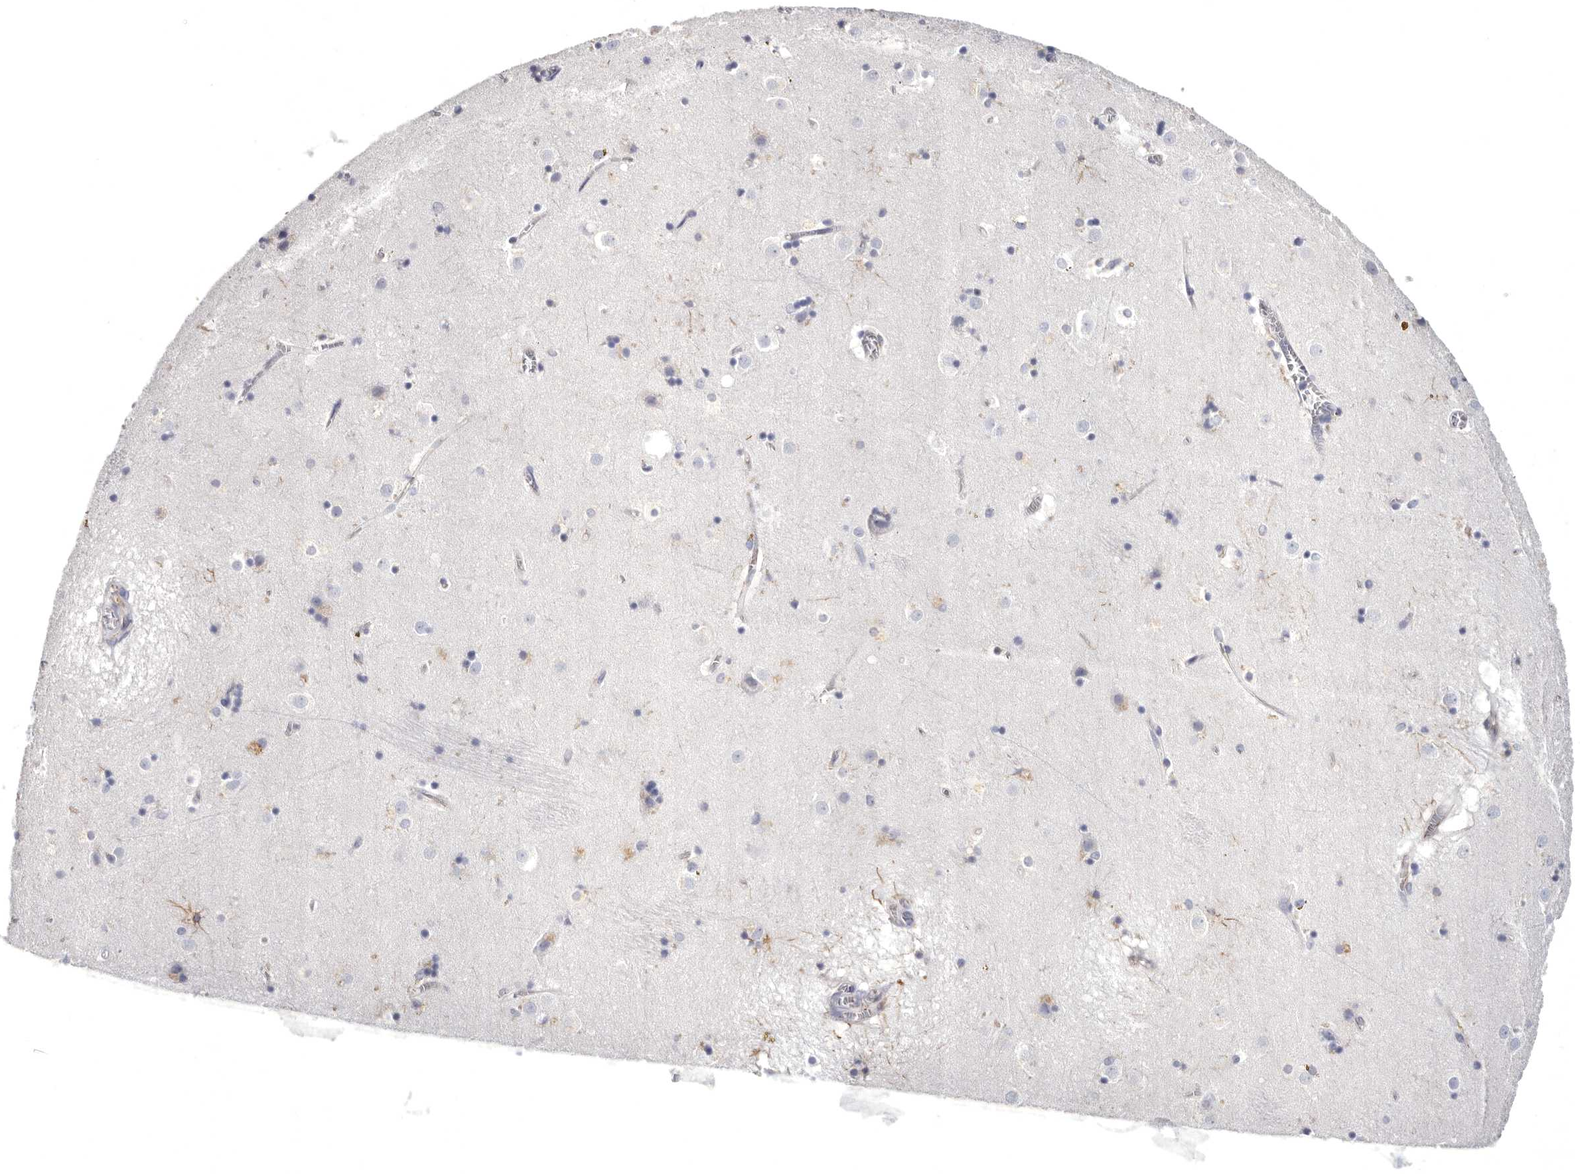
{"staining": {"intensity": "negative", "quantity": "none", "location": "none"}, "tissue": "caudate", "cell_type": "Glial cells", "image_type": "normal", "snomed": [{"axis": "morphology", "description": "Normal tissue, NOS"}, {"axis": "topography", "description": "Lateral ventricle wall"}], "caption": "This is an immunohistochemistry (IHC) histopathology image of normal caudate. There is no positivity in glial cells.", "gene": "WRAP73", "patient": {"sex": "male", "age": 70}}